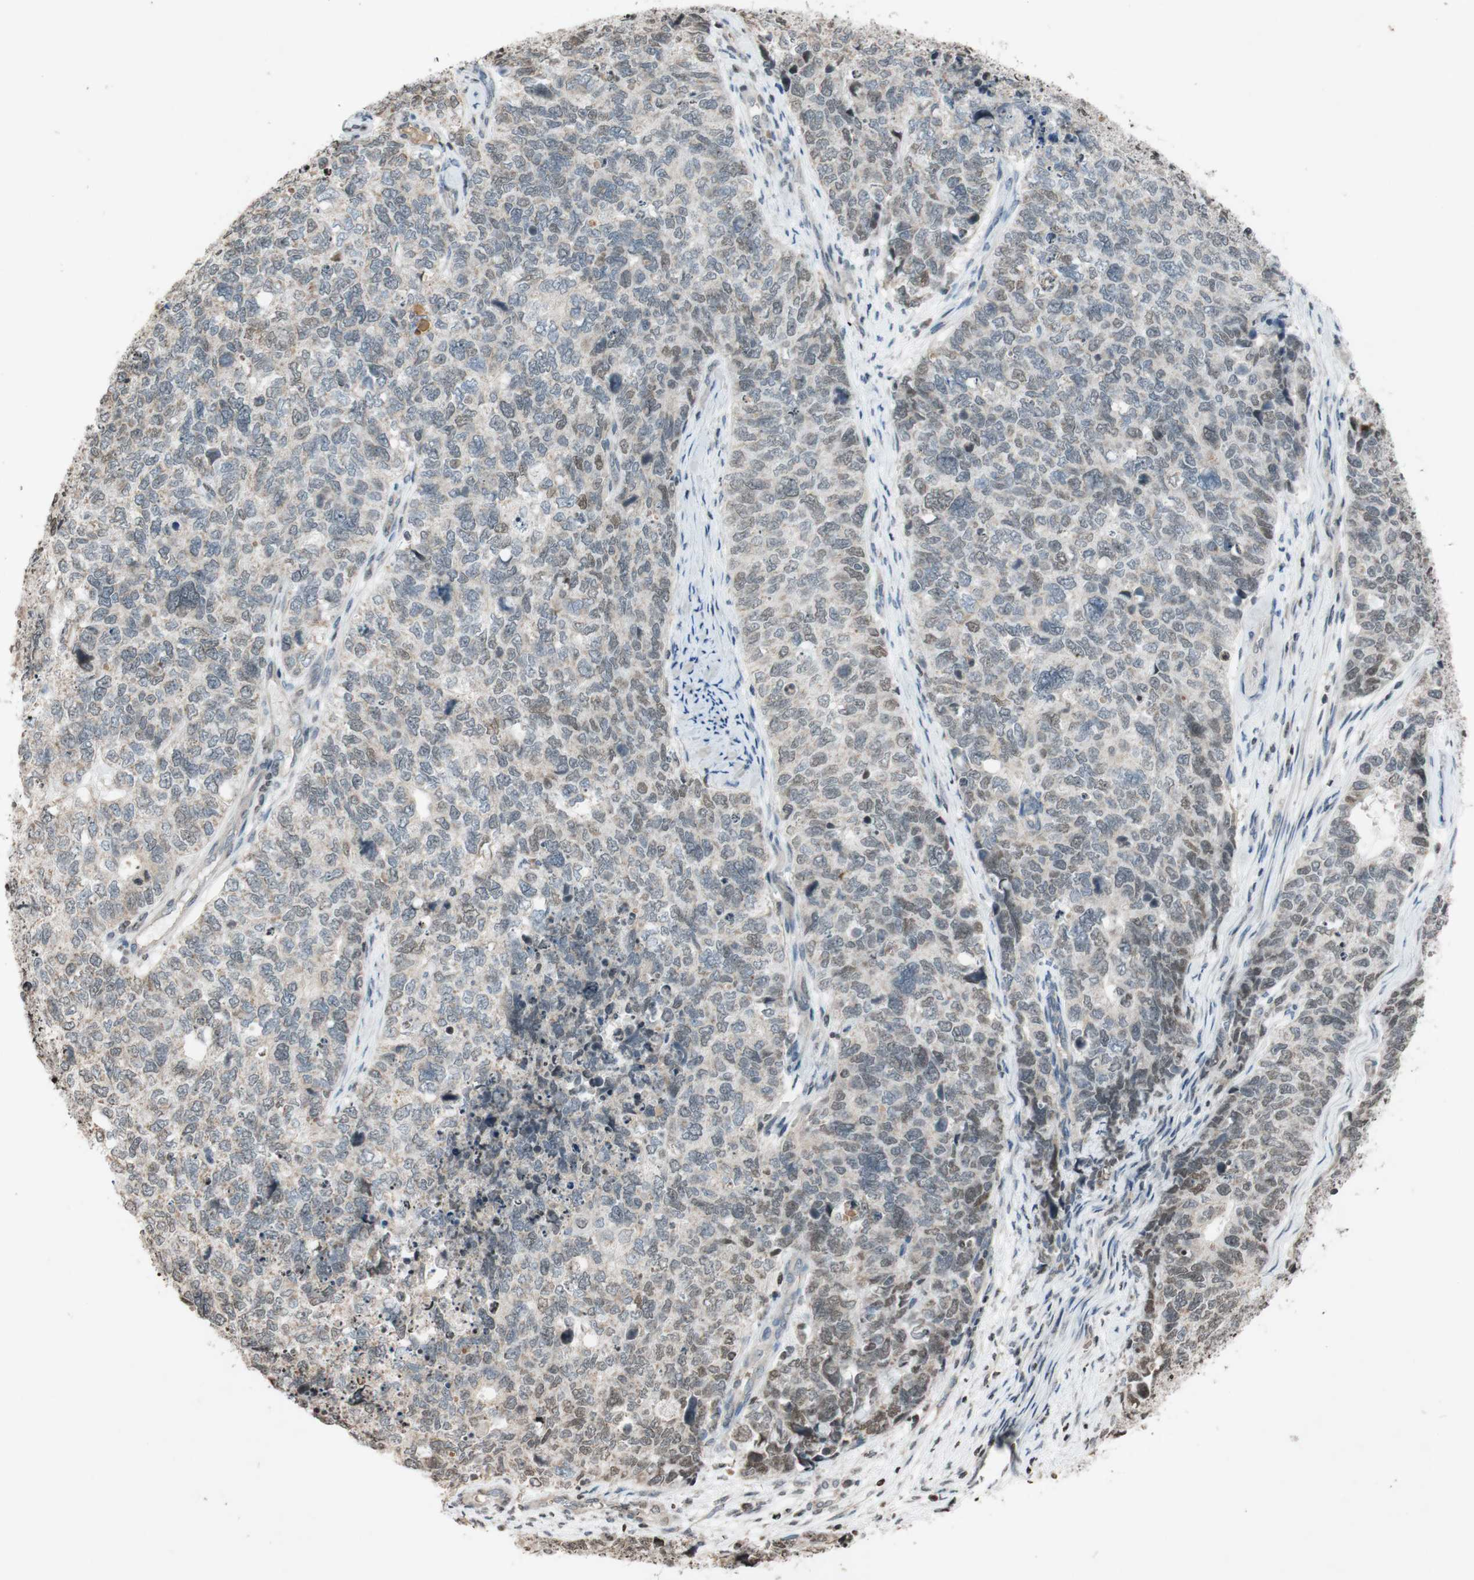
{"staining": {"intensity": "weak", "quantity": "<25%", "location": "cytoplasmic/membranous,nuclear"}, "tissue": "cervical cancer", "cell_type": "Tumor cells", "image_type": "cancer", "snomed": [{"axis": "morphology", "description": "Squamous cell carcinoma, NOS"}, {"axis": "topography", "description": "Cervix"}], "caption": "Tumor cells are negative for protein expression in human cervical cancer (squamous cell carcinoma). (Stains: DAB (3,3'-diaminobenzidine) immunohistochemistry with hematoxylin counter stain, Microscopy: brightfield microscopy at high magnification).", "gene": "MCM6", "patient": {"sex": "female", "age": 63}}